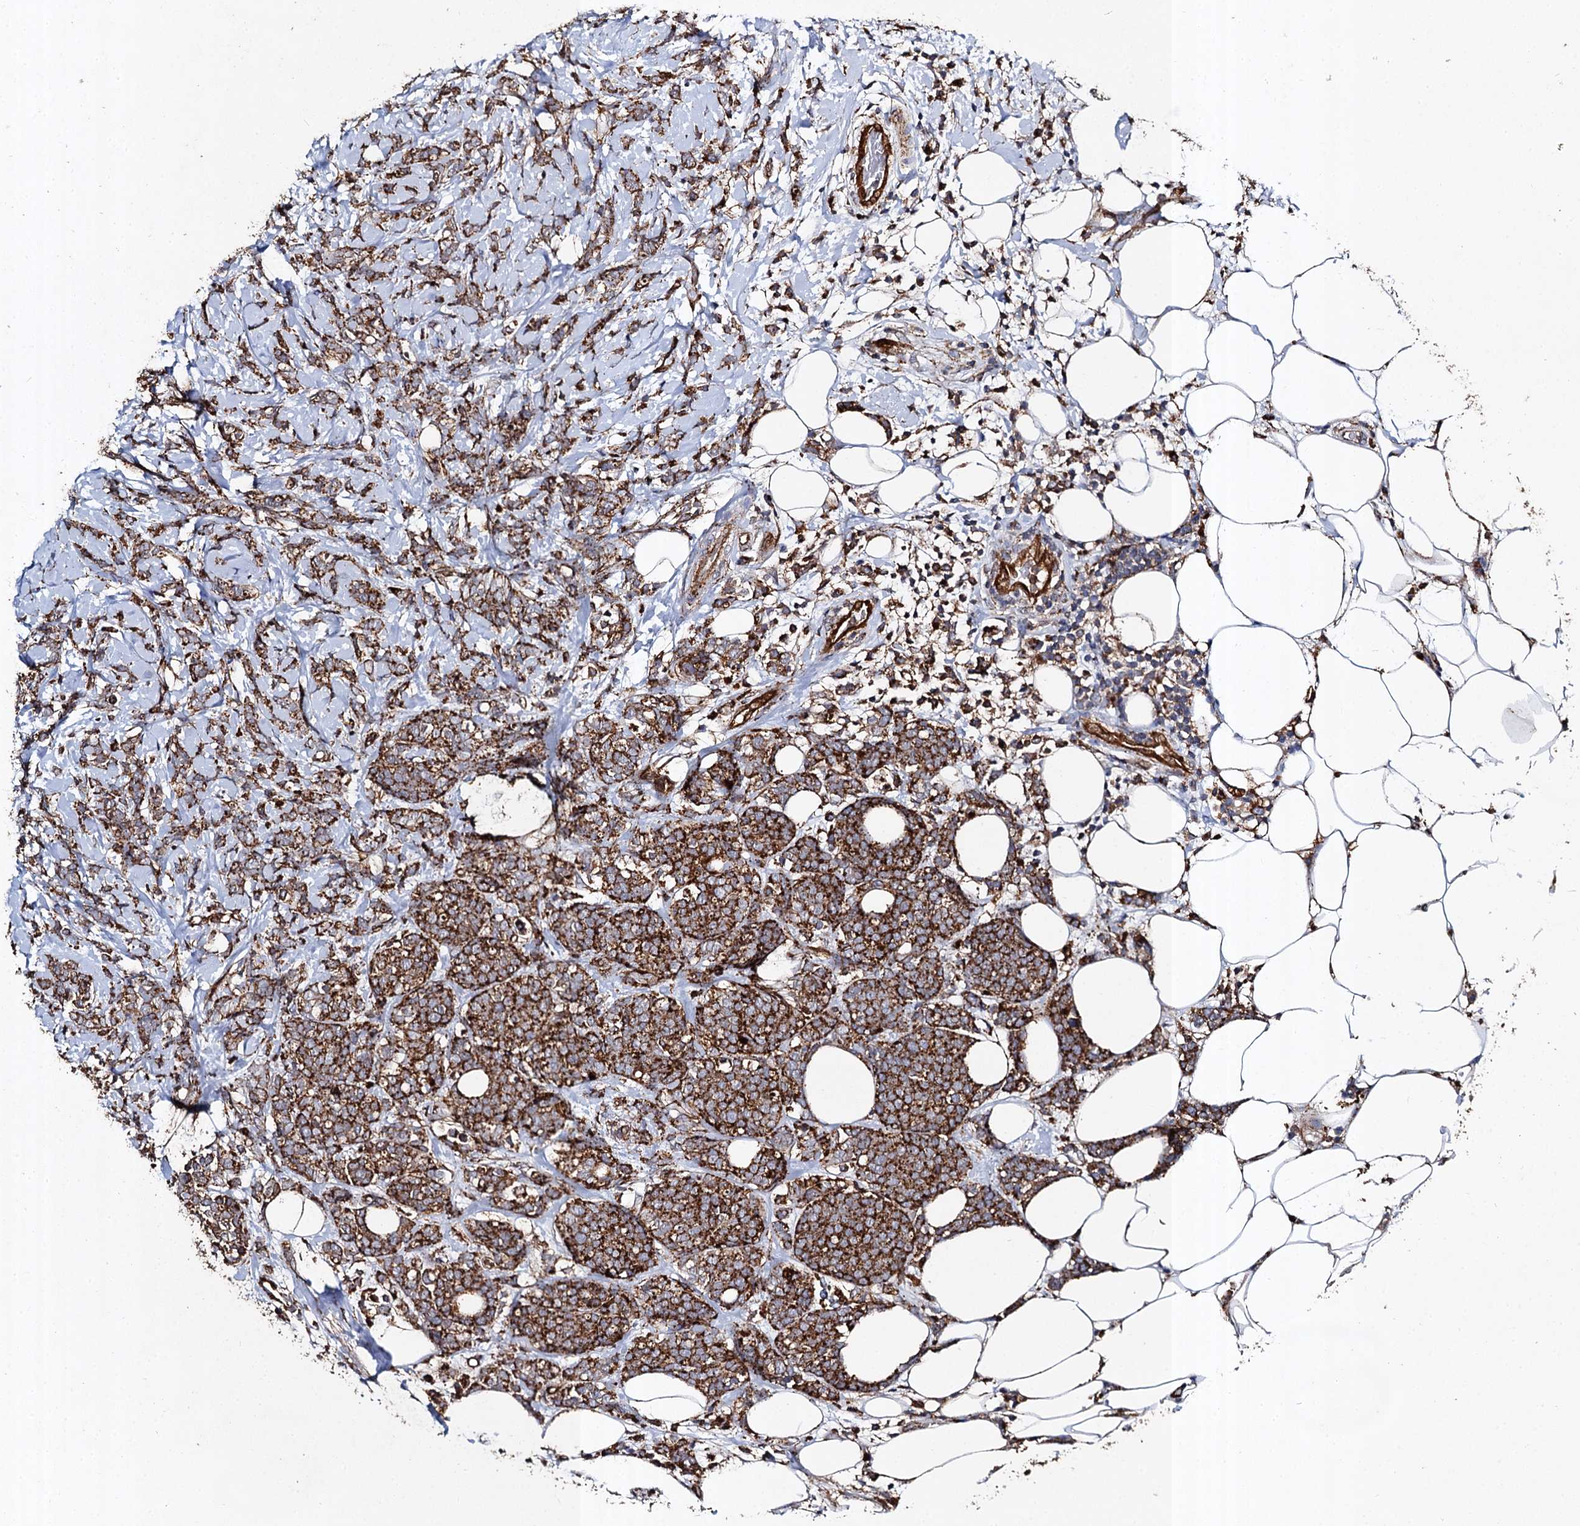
{"staining": {"intensity": "strong", "quantity": ">75%", "location": "cytoplasmic/membranous"}, "tissue": "breast cancer", "cell_type": "Tumor cells", "image_type": "cancer", "snomed": [{"axis": "morphology", "description": "Lobular carcinoma"}, {"axis": "topography", "description": "Breast"}], "caption": "The micrograph exhibits a brown stain indicating the presence of a protein in the cytoplasmic/membranous of tumor cells in breast cancer (lobular carcinoma).", "gene": "GBA1", "patient": {"sex": "female", "age": 58}}